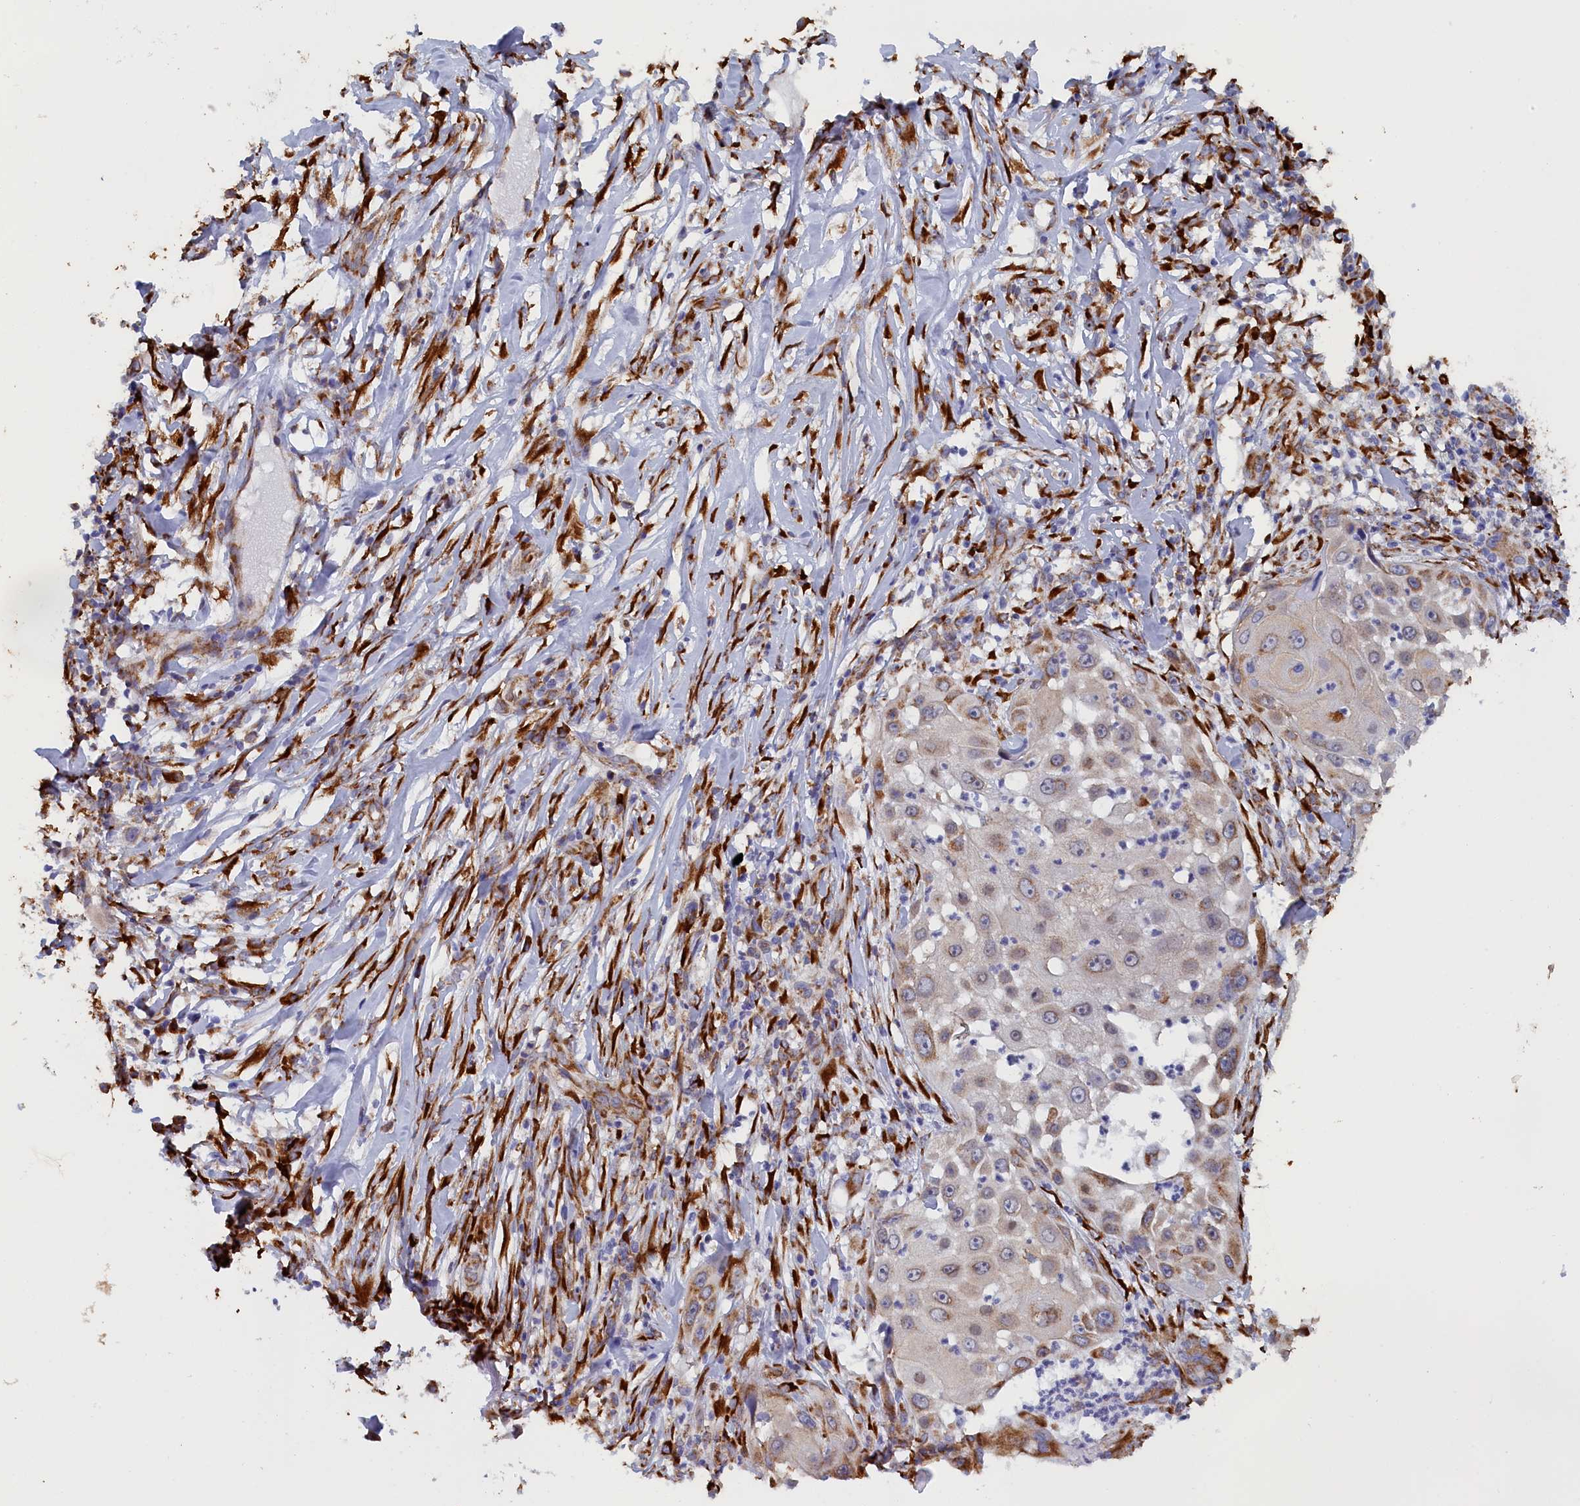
{"staining": {"intensity": "moderate", "quantity": "25%-75%", "location": "cytoplasmic/membranous"}, "tissue": "skin cancer", "cell_type": "Tumor cells", "image_type": "cancer", "snomed": [{"axis": "morphology", "description": "Squamous cell carcinoma, NOS"}, {"axis": "topography", "description": "Skin"}], "caption": "Squamous cell carcinoma (skin) tissue demonstrates moderate cytoplasmic/membranous positivity in about 25%-75% of tumor cells", "gene": "CCDC68", "patient": {"sex": "female", "age": 44}}